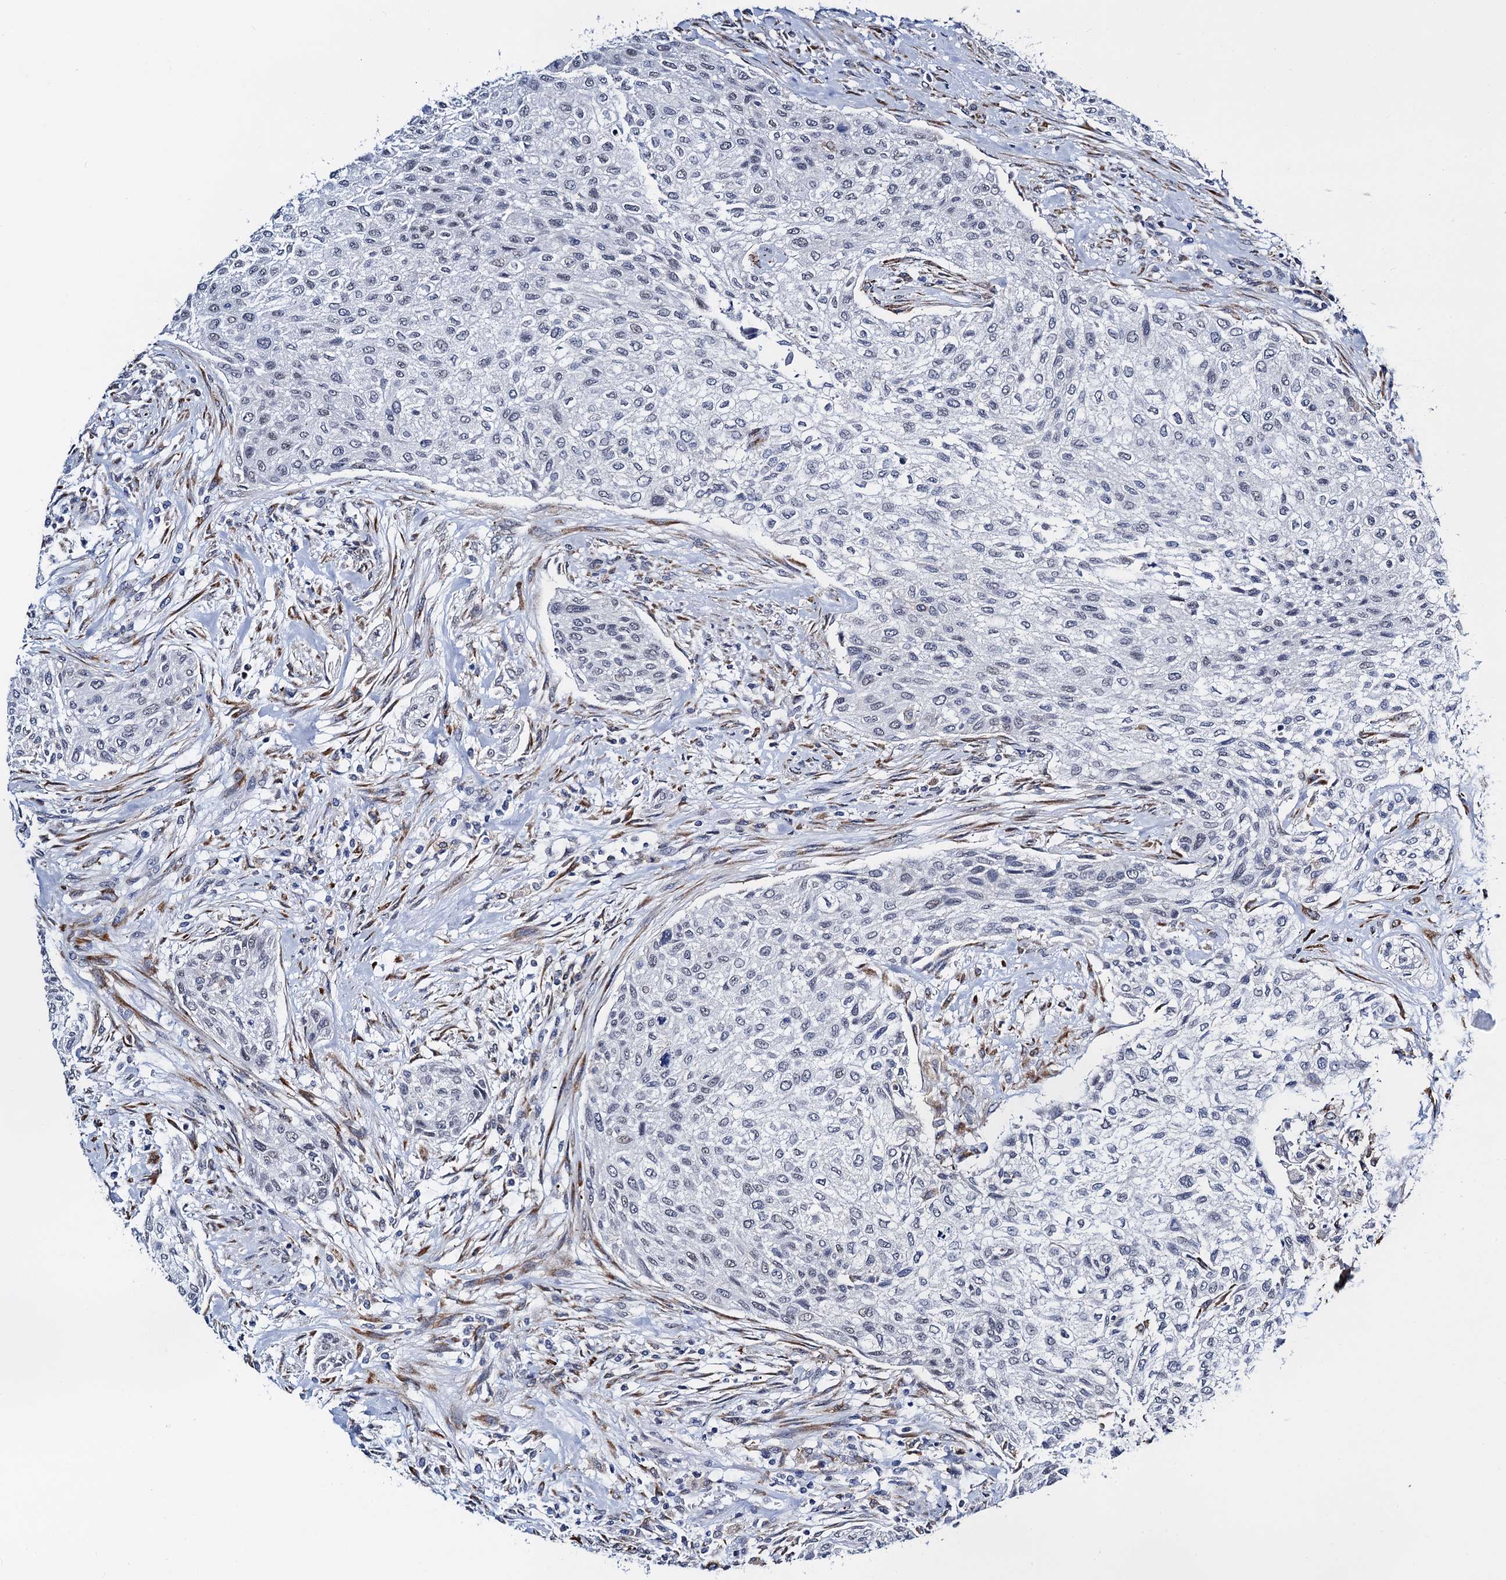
{"staining": {"intensity": "negative", "quantity": "none", "location": "none"}, "tissue": "urothelial cancer", "cell_type": "Tumor cells", "image_type": "cancer", "snomed": [{"axis": "morphology", "description": "Normal tissue, NOS"}, {"axis": "morphology", "description": "Urothelial carcinoma, NOS"}, {"axis": "topography", "description": "Urinary bladder"}, {"axis": "topography", "description": "Peripheral nerve tissue"}], "caption": "High magnification brightfield microscopy of transitional cell carcinoma stained with DAB (brown) and counterstained with hematoxylin (blue): tumor cells show no significant expression.", "gene": "SLC7A10", "patient": {"sex": "male", "age": 35}}